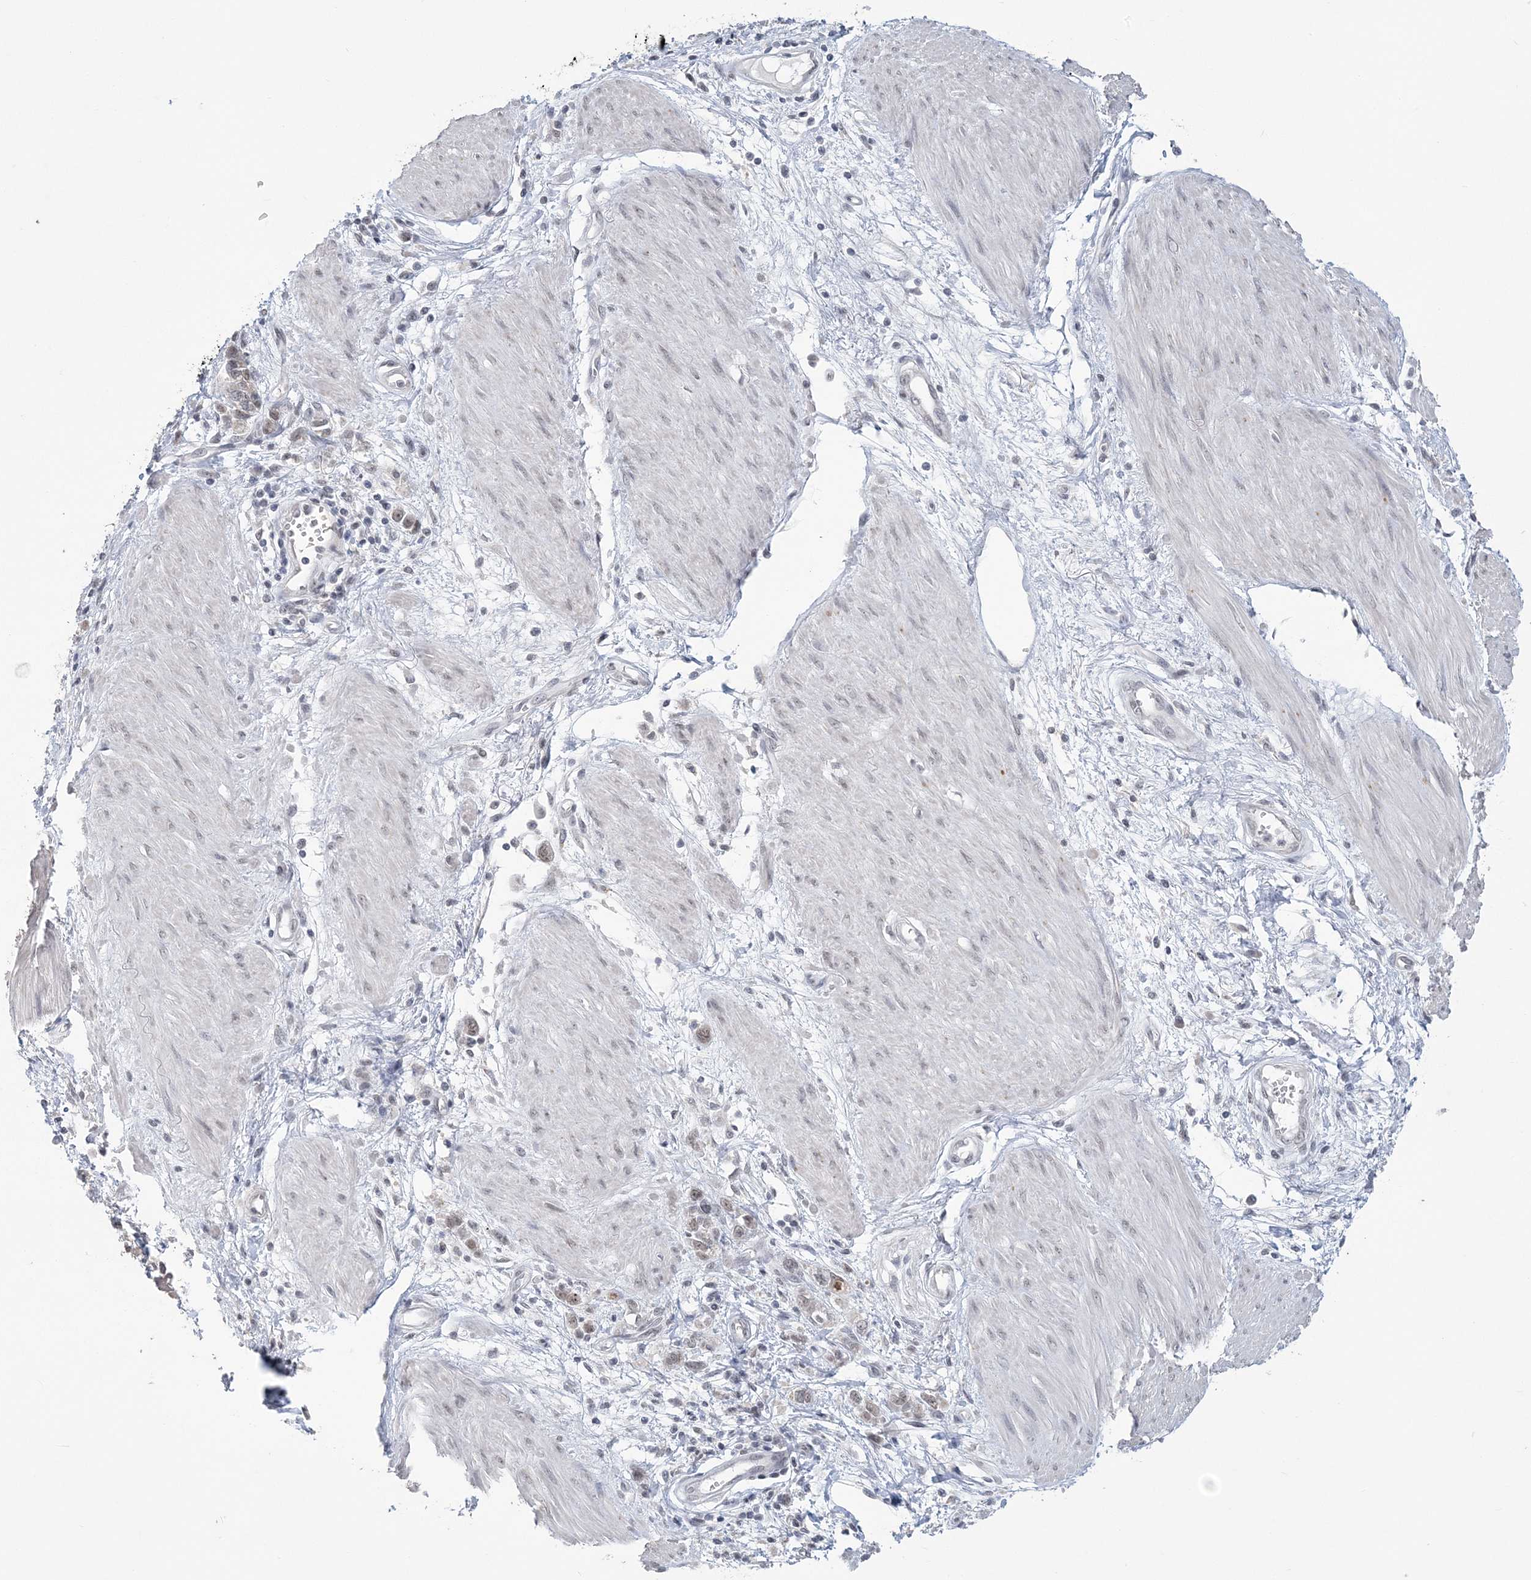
{"staining": {"intensity": "weak", "quantity": "<25%", "location": "nuclear"}, "tissue": "stomach cancer", "cell_type": "Tumor cells", "image_type": "cancer", "snomed": [{"axis": "morphology", "description": "Adenocarcinoma, NOS"}, {"axis": "topography", "description": "Stomach"}], "caption": "The micrograph shows no significant positivity in tumor cells of stomach adenocarcinoma.", "gene": "ZBTB7A", "patient": {"sex": "female", "age": 76}}